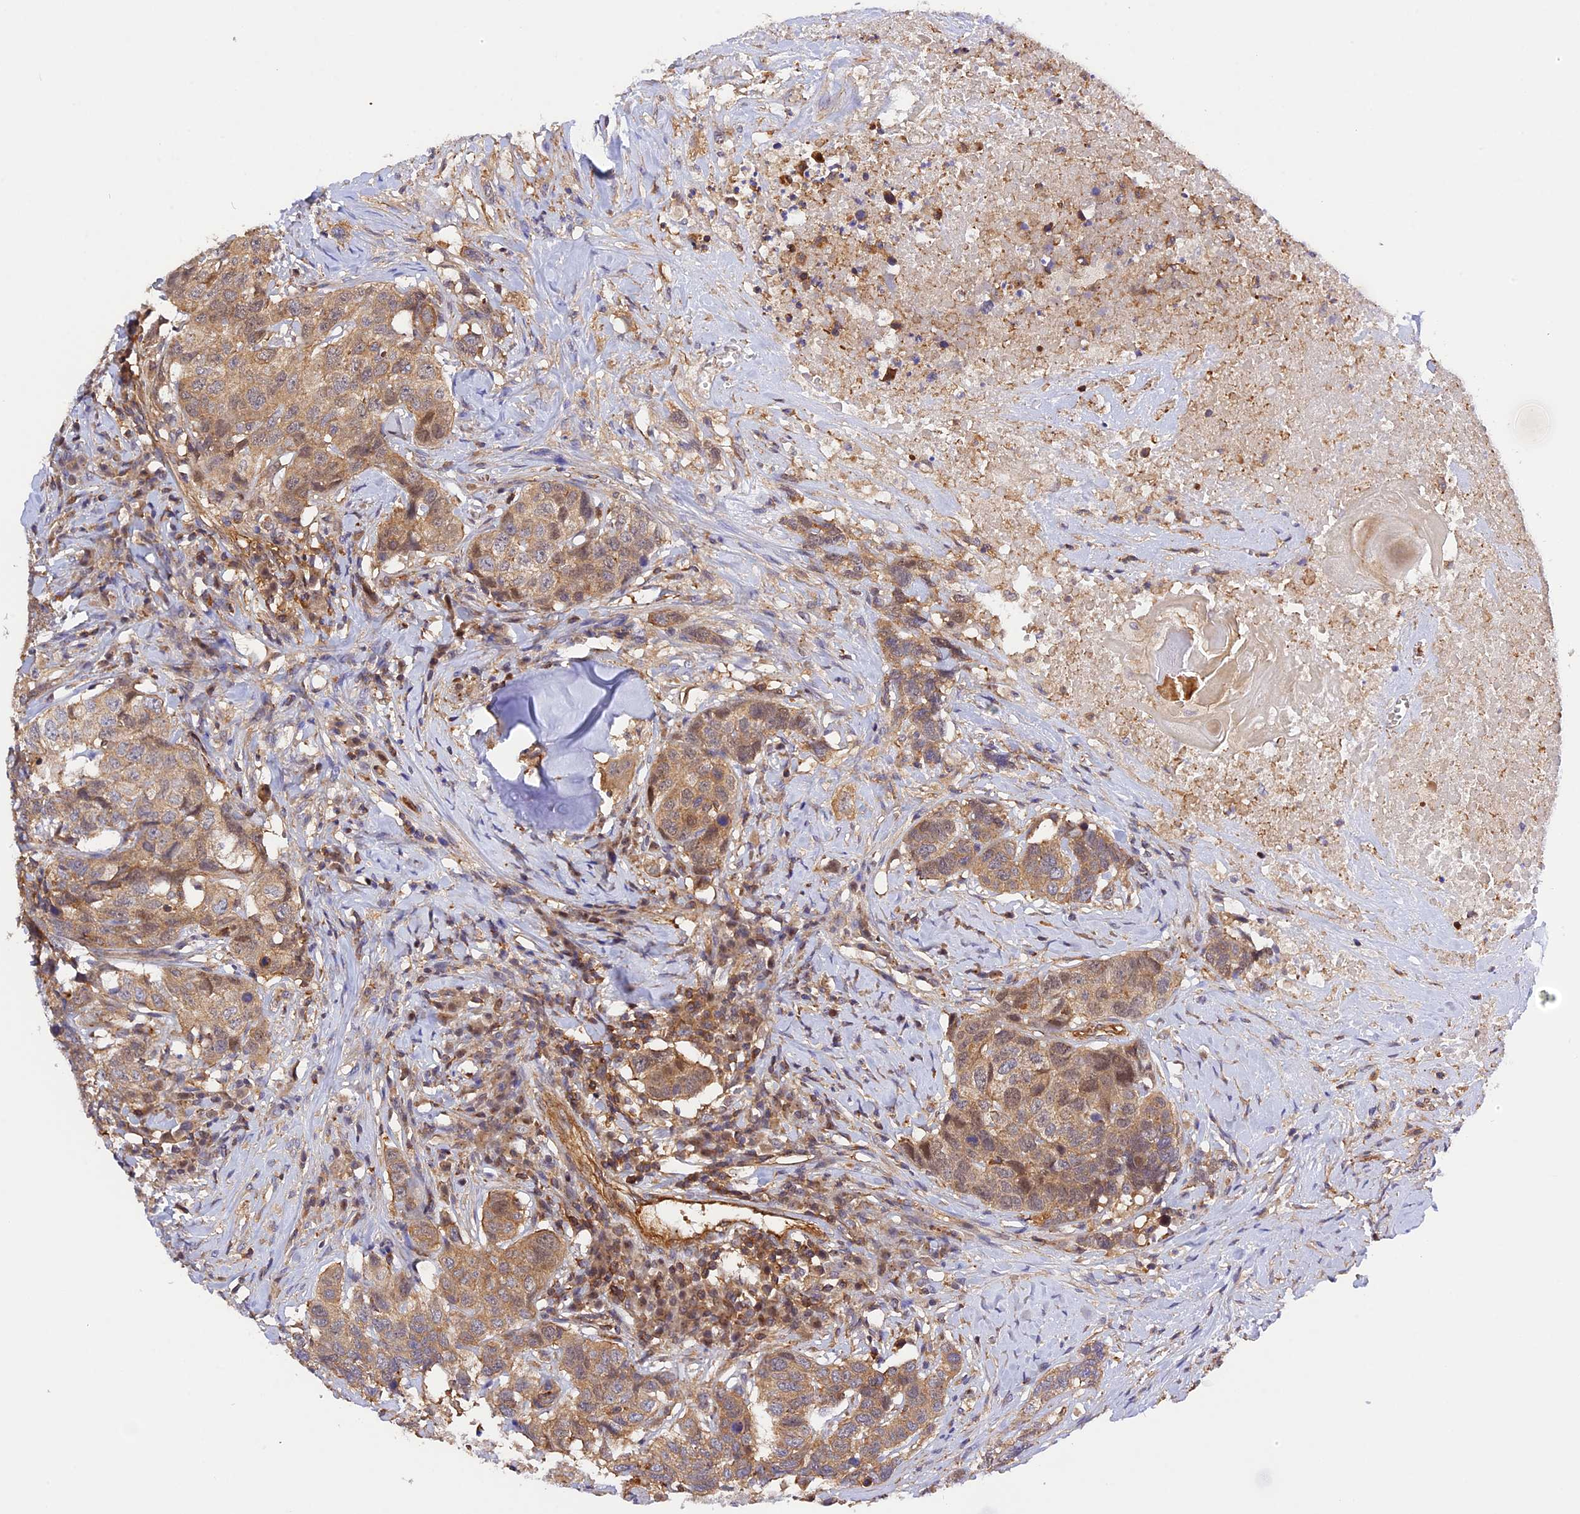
{"staining": {"intensity": "weak", "quantity": ">75%", "location": "cytoplasmic/membranous"}, "tissue": "head and neck cancer", "cell_type": "Tumor cells", "image_type": "cancer", "snomed": [{"axis": "morphology", "description": "Squamous cell carcinoma, NOS"}, {"axis": "topography", "description": "Head-Neck"}], "caption": "Squamous cell carcinoma (head and neck) stained with a brown dye shows weak cytoplasmic/membranous positive expression in approximately >75% of tumor cells.", "gene": "C5orf22", "patient": {"sex": "male", "age": 66}}